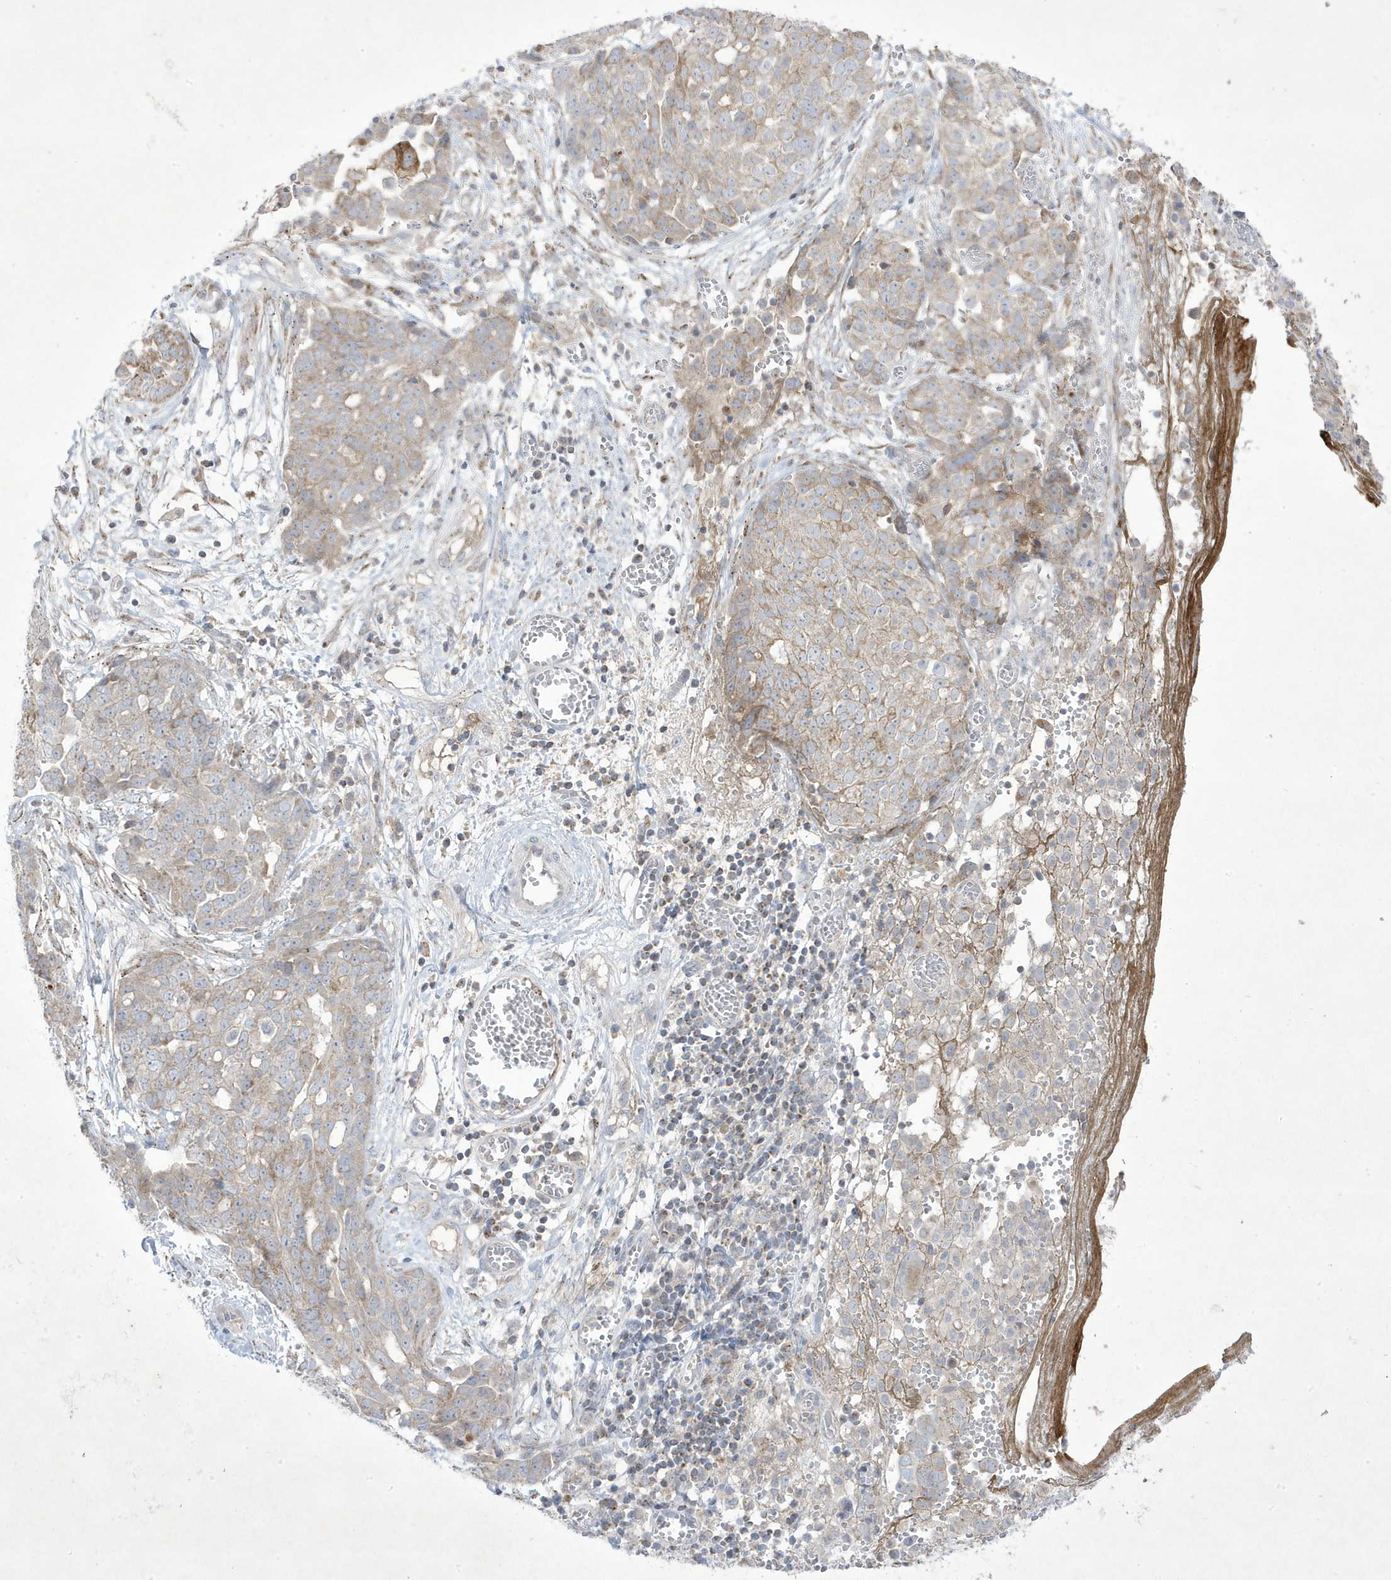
{"staining": {"intensity": "weak", "quantity": ">75%", "location": "cytoplasmic/membranous"}, "tissue": "ovarian cancer", "cell_type": "Tumor cells", "image_type": "cancer", "snomed": [{"axis": "morphology", "description": "Cystadenocarcinoma, serous, NOS"}, {"axis": "topography", "description": "Soft tissue"}, {"axis": "topography", "description": "Ovary"}], "caption": "Human ovarian cancer (serous cystadenocarcinoma) stained with a brown dye reveals weak cytoplasmic/membranous positive staining in approximately >75% of tumor cells.", "gene": "ADAMTSL3", "patient": {"sex": "female", "age": 57}}